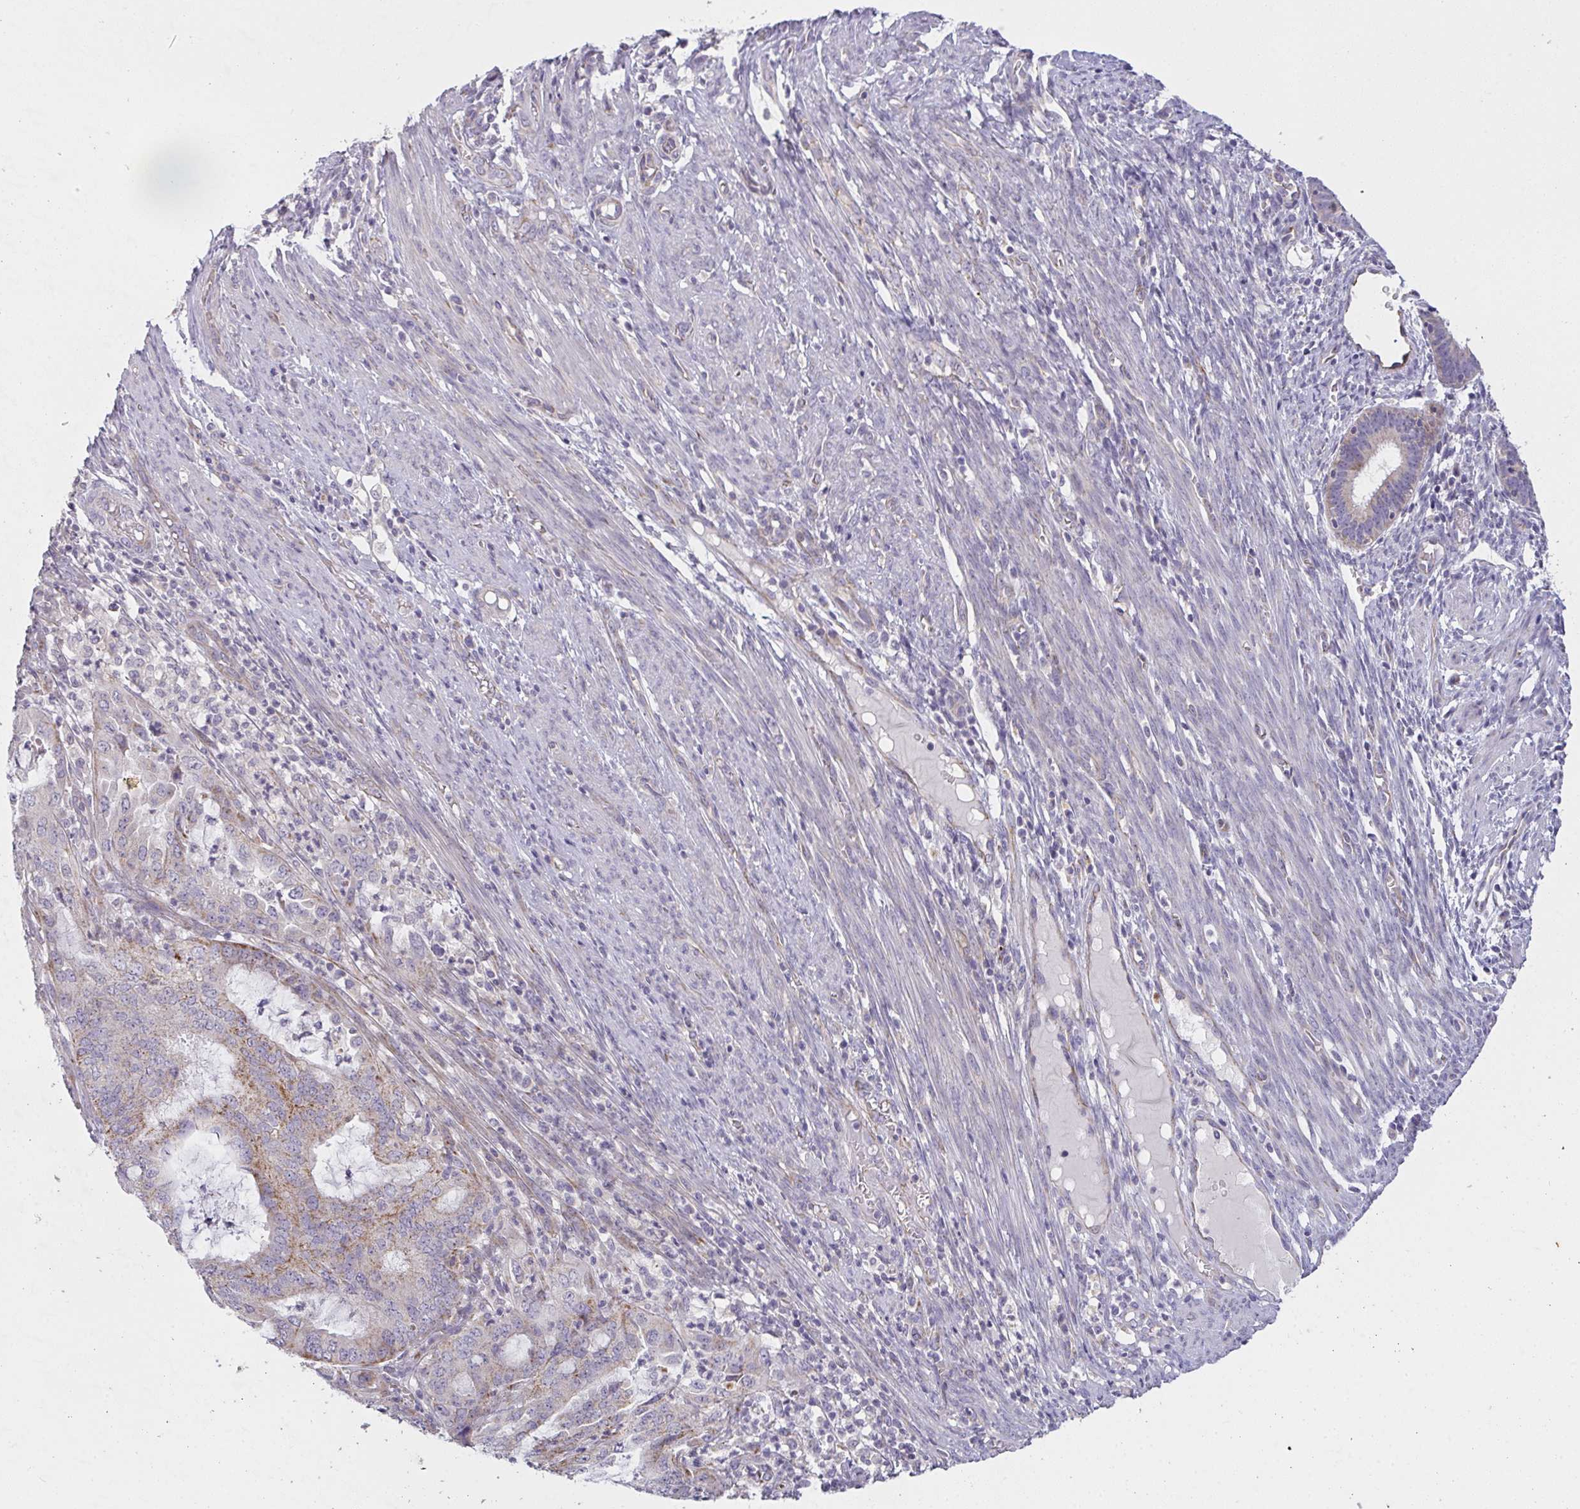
{"staining": {"intensity": "weak", "quantity": "<25%", "location": "cytoplasmic/membranous"}, "tissue": "endometrial cancer", "cell_type": "Tumor cells", "image_type": "cancer", "snomed": [{"axis": "morphology", "description": "Adenocarcinoma, NOS"}, {"axis": "topography", "description": "Endometrium"}], "caption": "This photomicrograph is of endometrial cancer stained with IHC to label a protein in brown with the nuclei are counter-stained blue. There is no positivity in tumor cells.", "gene": "TMEM219", "patient": {"sex": "female", "age": 51}}